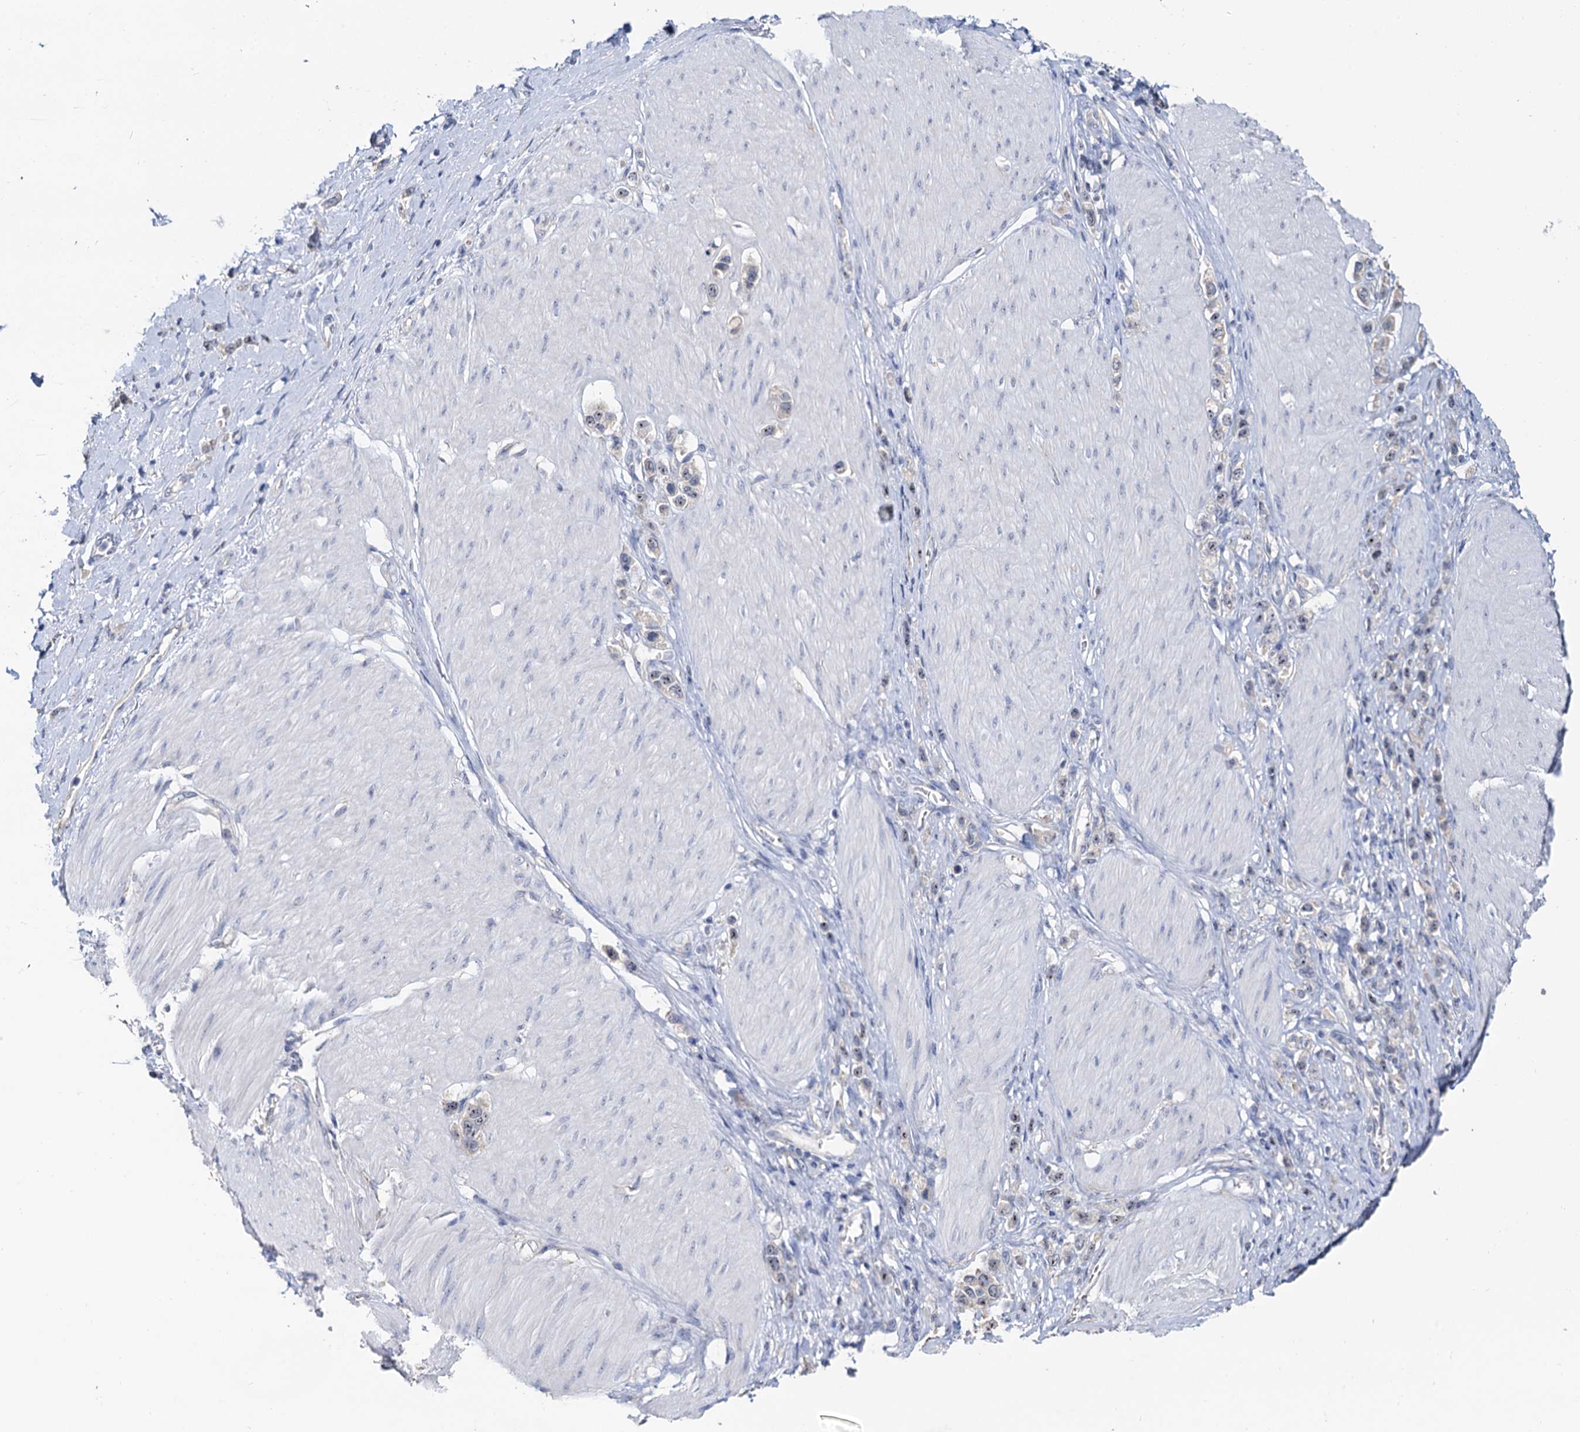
{"staining": {"intensity": "weak", "quantity": "25%-75%", "location": "nuclear"}, "tissue": "stomach cancer", "cell_type": "Tumor cells", "image_type": "cancer", "snomed": [{"axis": "morphology", "description": "Normal tissue, NOS"}, {"axis": "morphology", "description": "Adenocarcinoma, NOS"}, {"axis": "topography", "description": "Stomach, upper"}, {"axis": "topography", "description": "Stomach"}], "caption": "Immunohistochemistry (IHC) photomicrograph of human stomach adenocarcinoma stained for a protein (brown), which shows low levels of weak nuclear expression in about 25%-75% of tumor cells.", "gene": "C2CD3", "patient": {"sex": "female", "age": 65}}